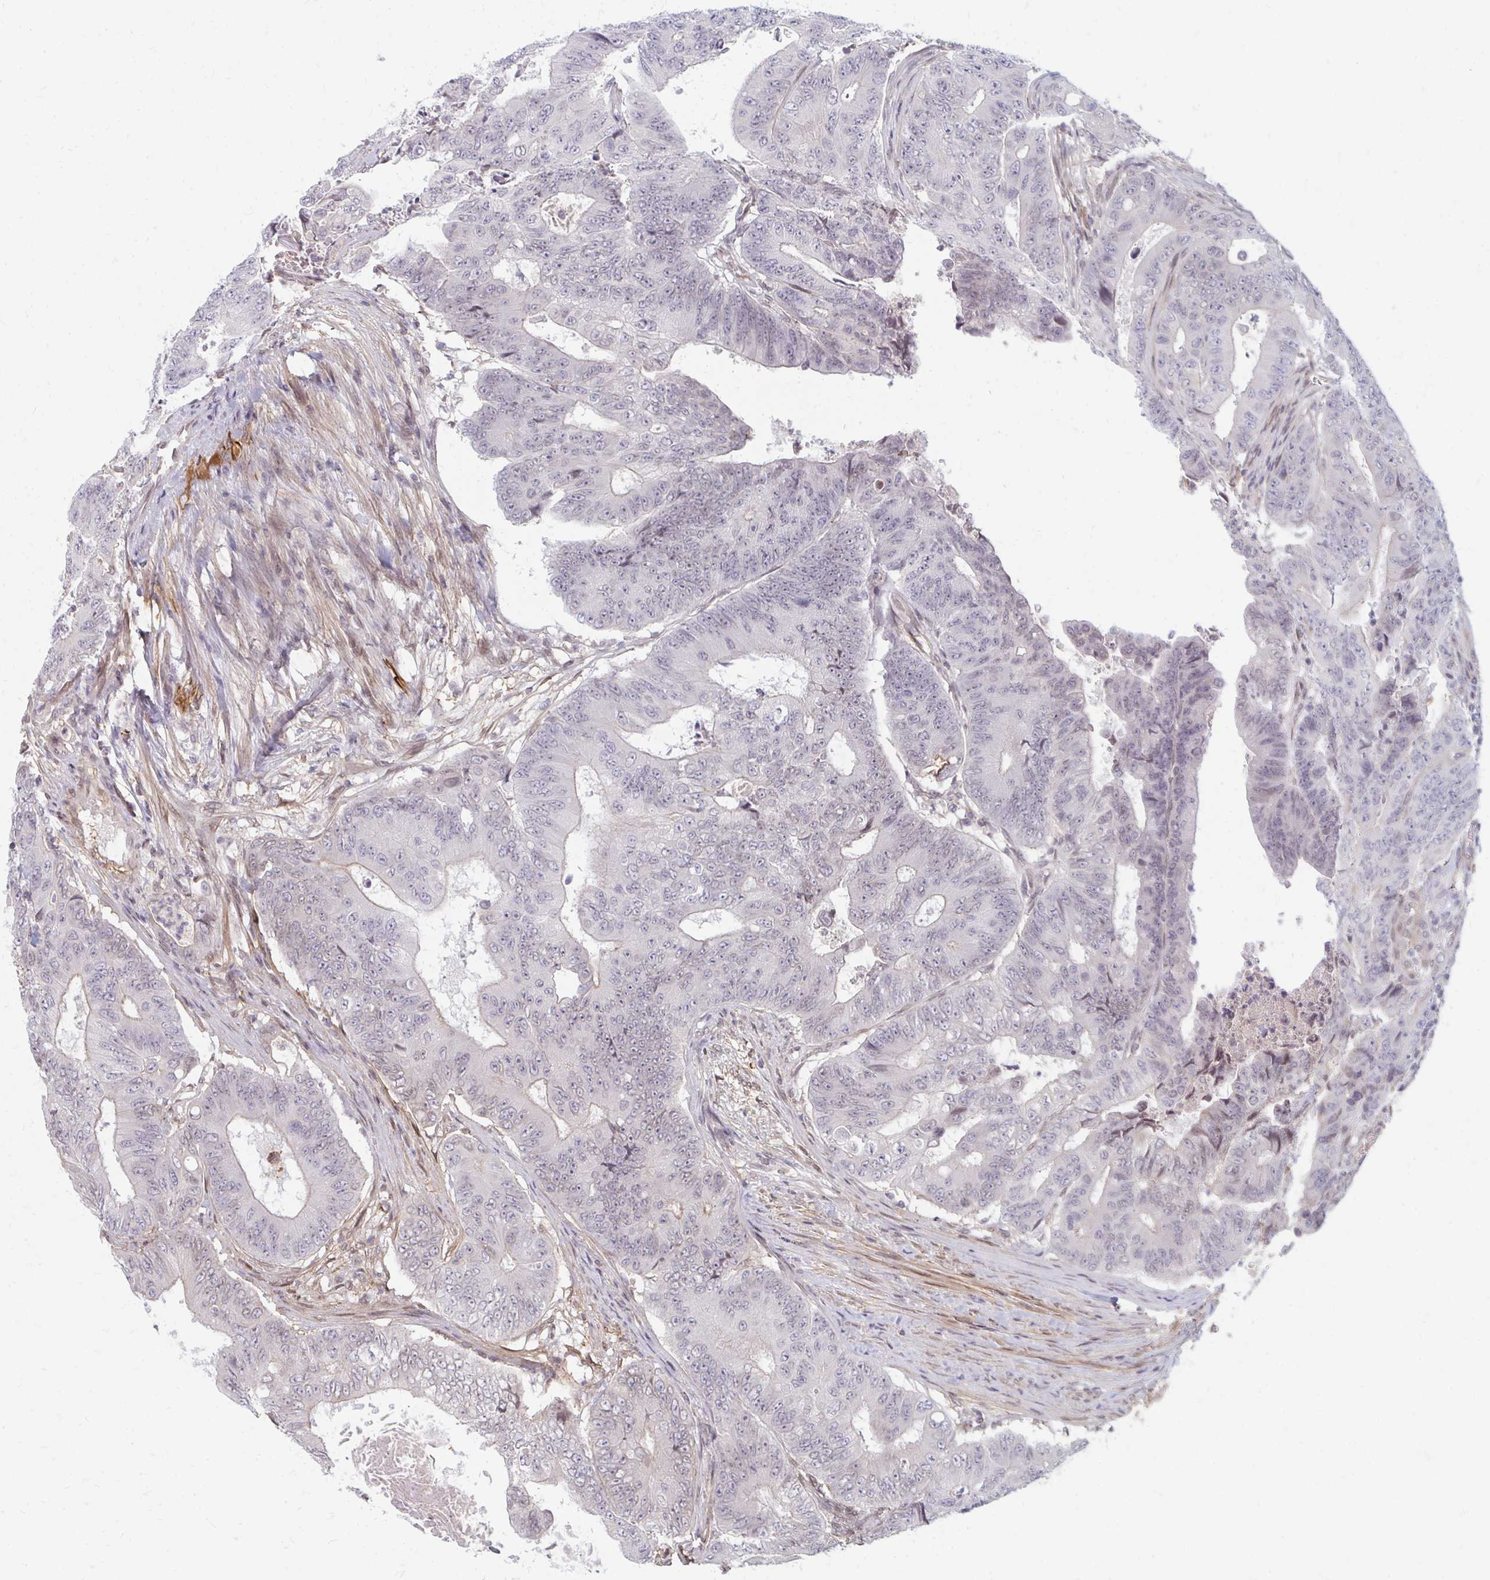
{"staining": {"intensity": "negative", "quantity": "none", "location": "none"}, "tissue": "colorectal cancer", "cell_type": "Tumor cells", "image_type": "cancer", "snomed": [{"axis": "morphology", "description": "Adenocarcinoma, NOS"}, {"axis": "topography", "description": "Colon"}], "caption": "High power microscopy image of an immunohistochemistry (IHC) micrograph of colorectal adenocarcinoma, revealing no significant staining in tumor cells.", "gene": "GPC5", "patient": {"sex": "female", "age": 48}}